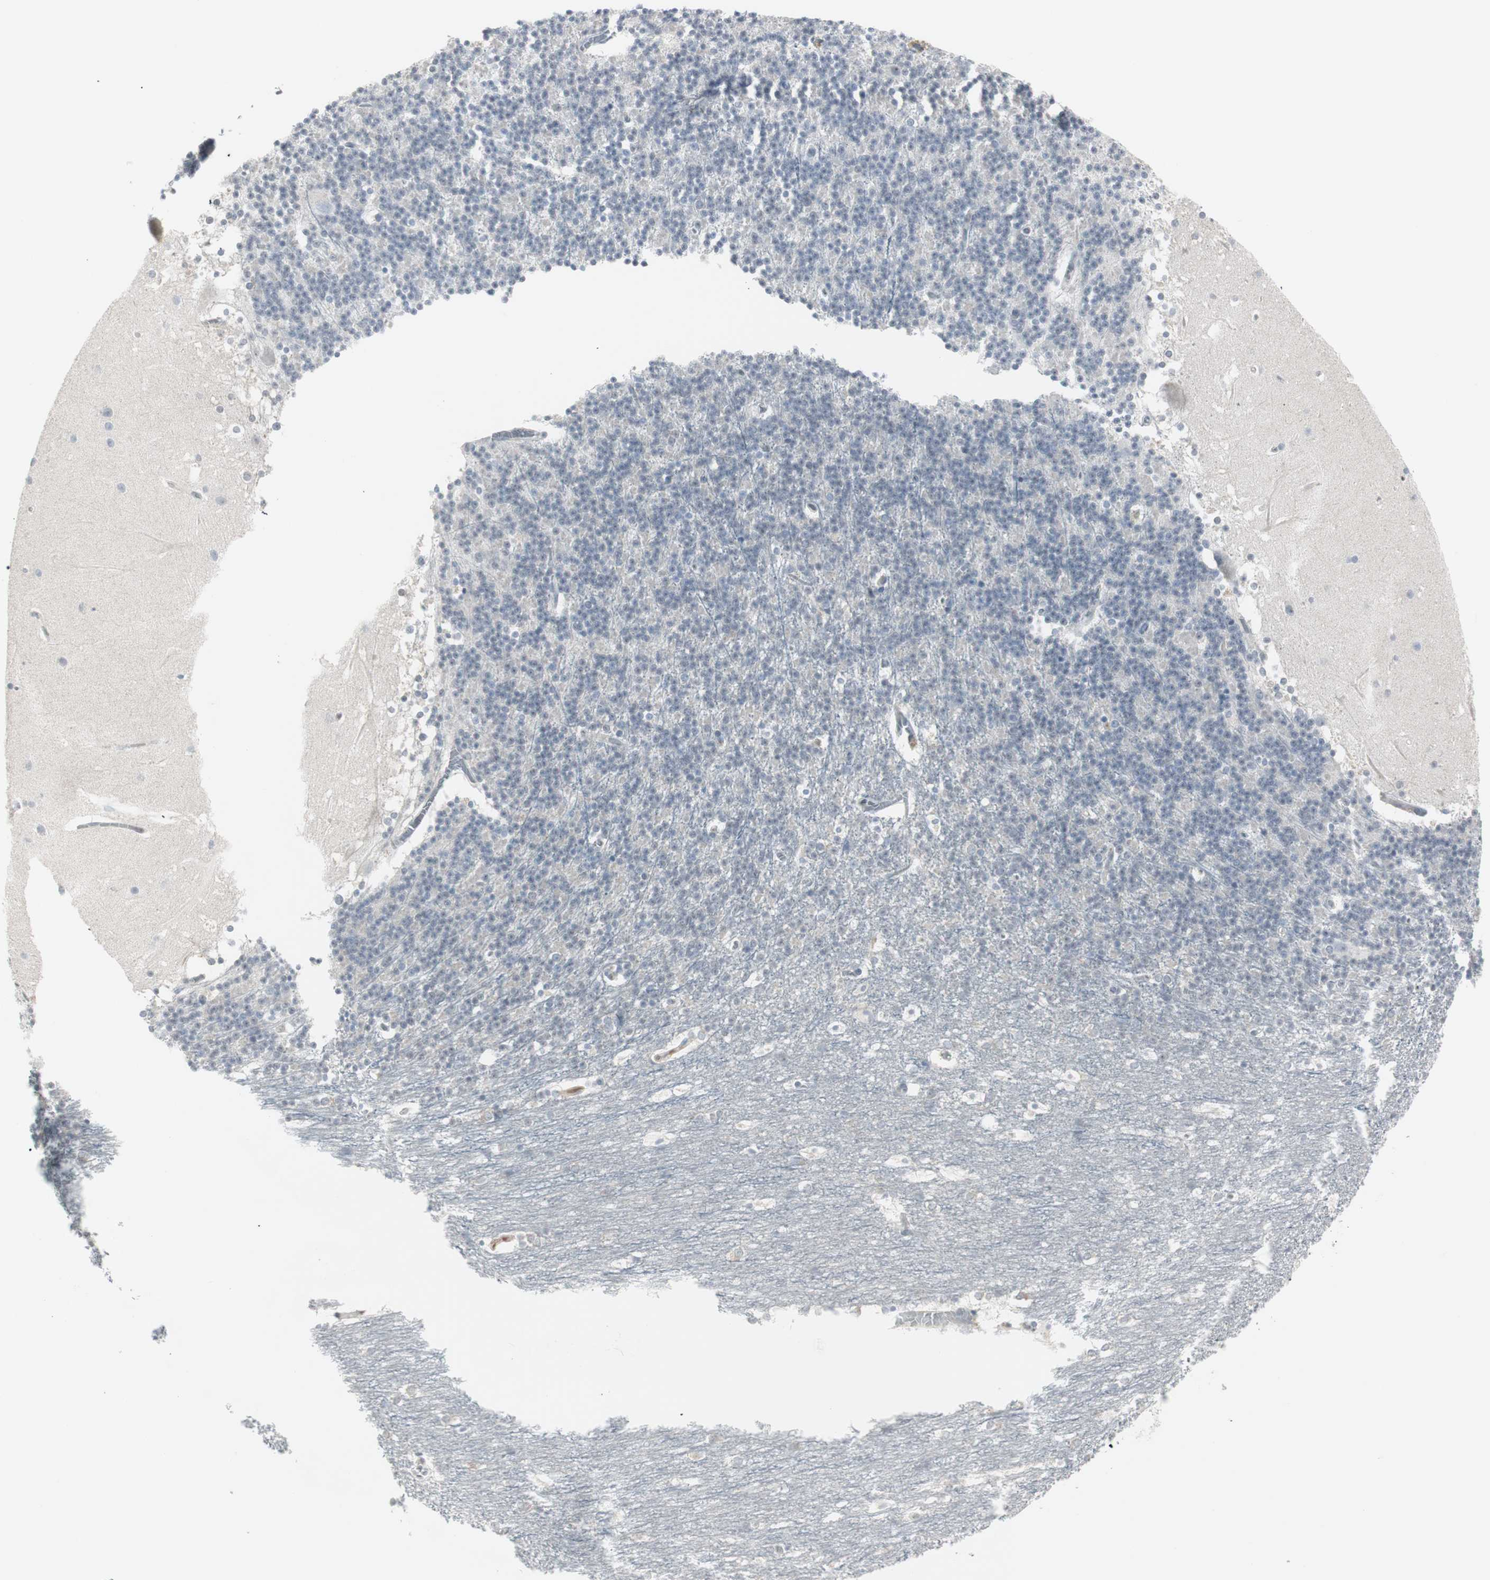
{"staining": {"intensity": "negative", "quantity": "none", "location": "none"}, "tissue": "cerebellum", "cell_type": "Cells in granular layer", "image_type": "normal", "snomed": [{"axis": "morphology", "description": "Normal tissue, NOS"}, {"axis": "topography", "description": "Cerebellum"}], "caption": "This is an immunohistochemistry (IHC) photomicrograph of benign cerebellum. There is no positivity in cells in granular layer.", "gene": "MAP4K4", "patient": {"sex": "female", "age": 19}}